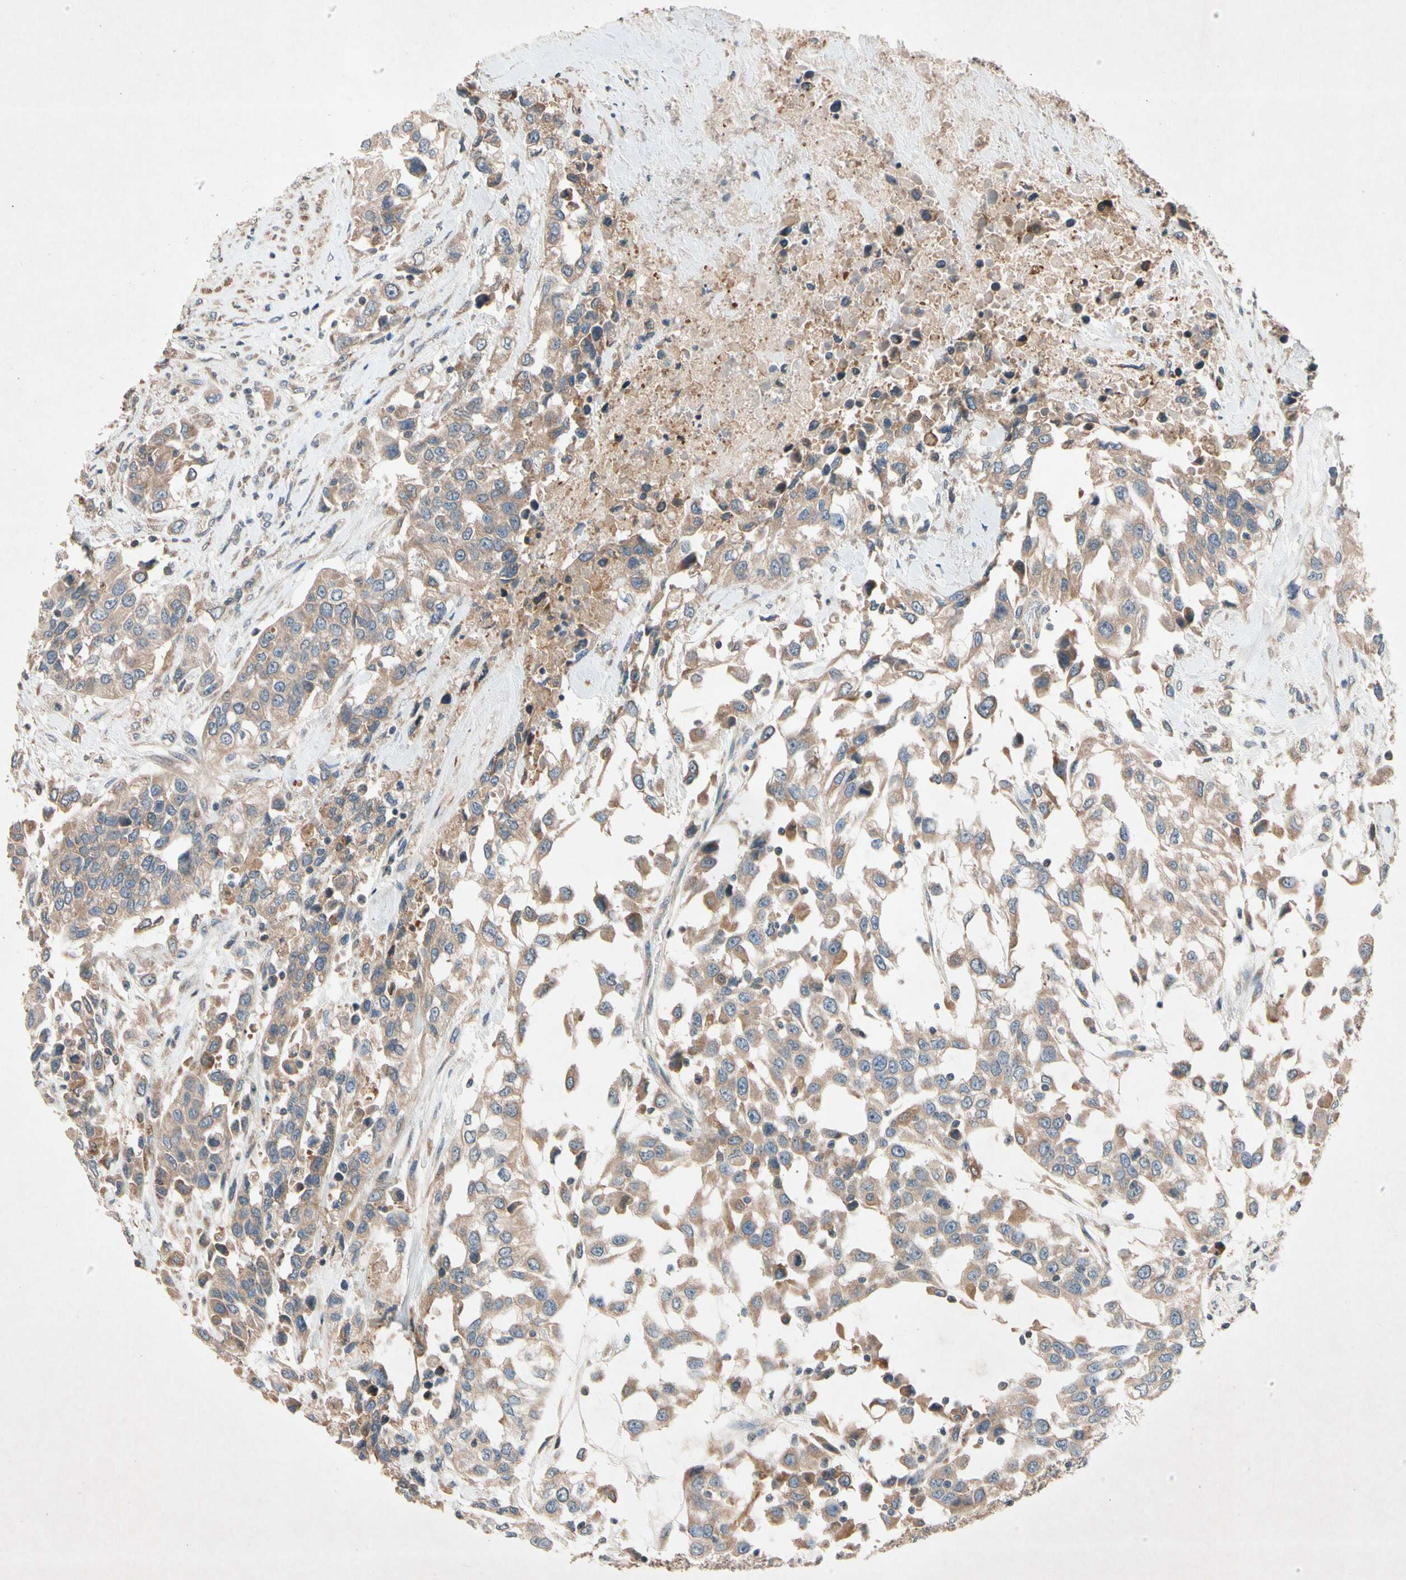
{"staining": {"intensity": "moderate", "quantity": ">75%", "location": "cytoplasmic/membranous"}, "tissue": "urothelial cancer", "cell_type": "Tumor cells", "image_type": "cancer", "snomed": [{"axis": "morphology", "description": "Urothelial carcinoma, High grade"}, {"axis": "topography", "description": "Urinary bladder"}], "caption": "Protein analysis of high-grade urothelial carcinoma tissue reveals moderate cytoplasmic/membranous staining in approximately >75% of tumor cells.", "gene": "PRDX4", "patient": {"sex": "female", "age": 80}}